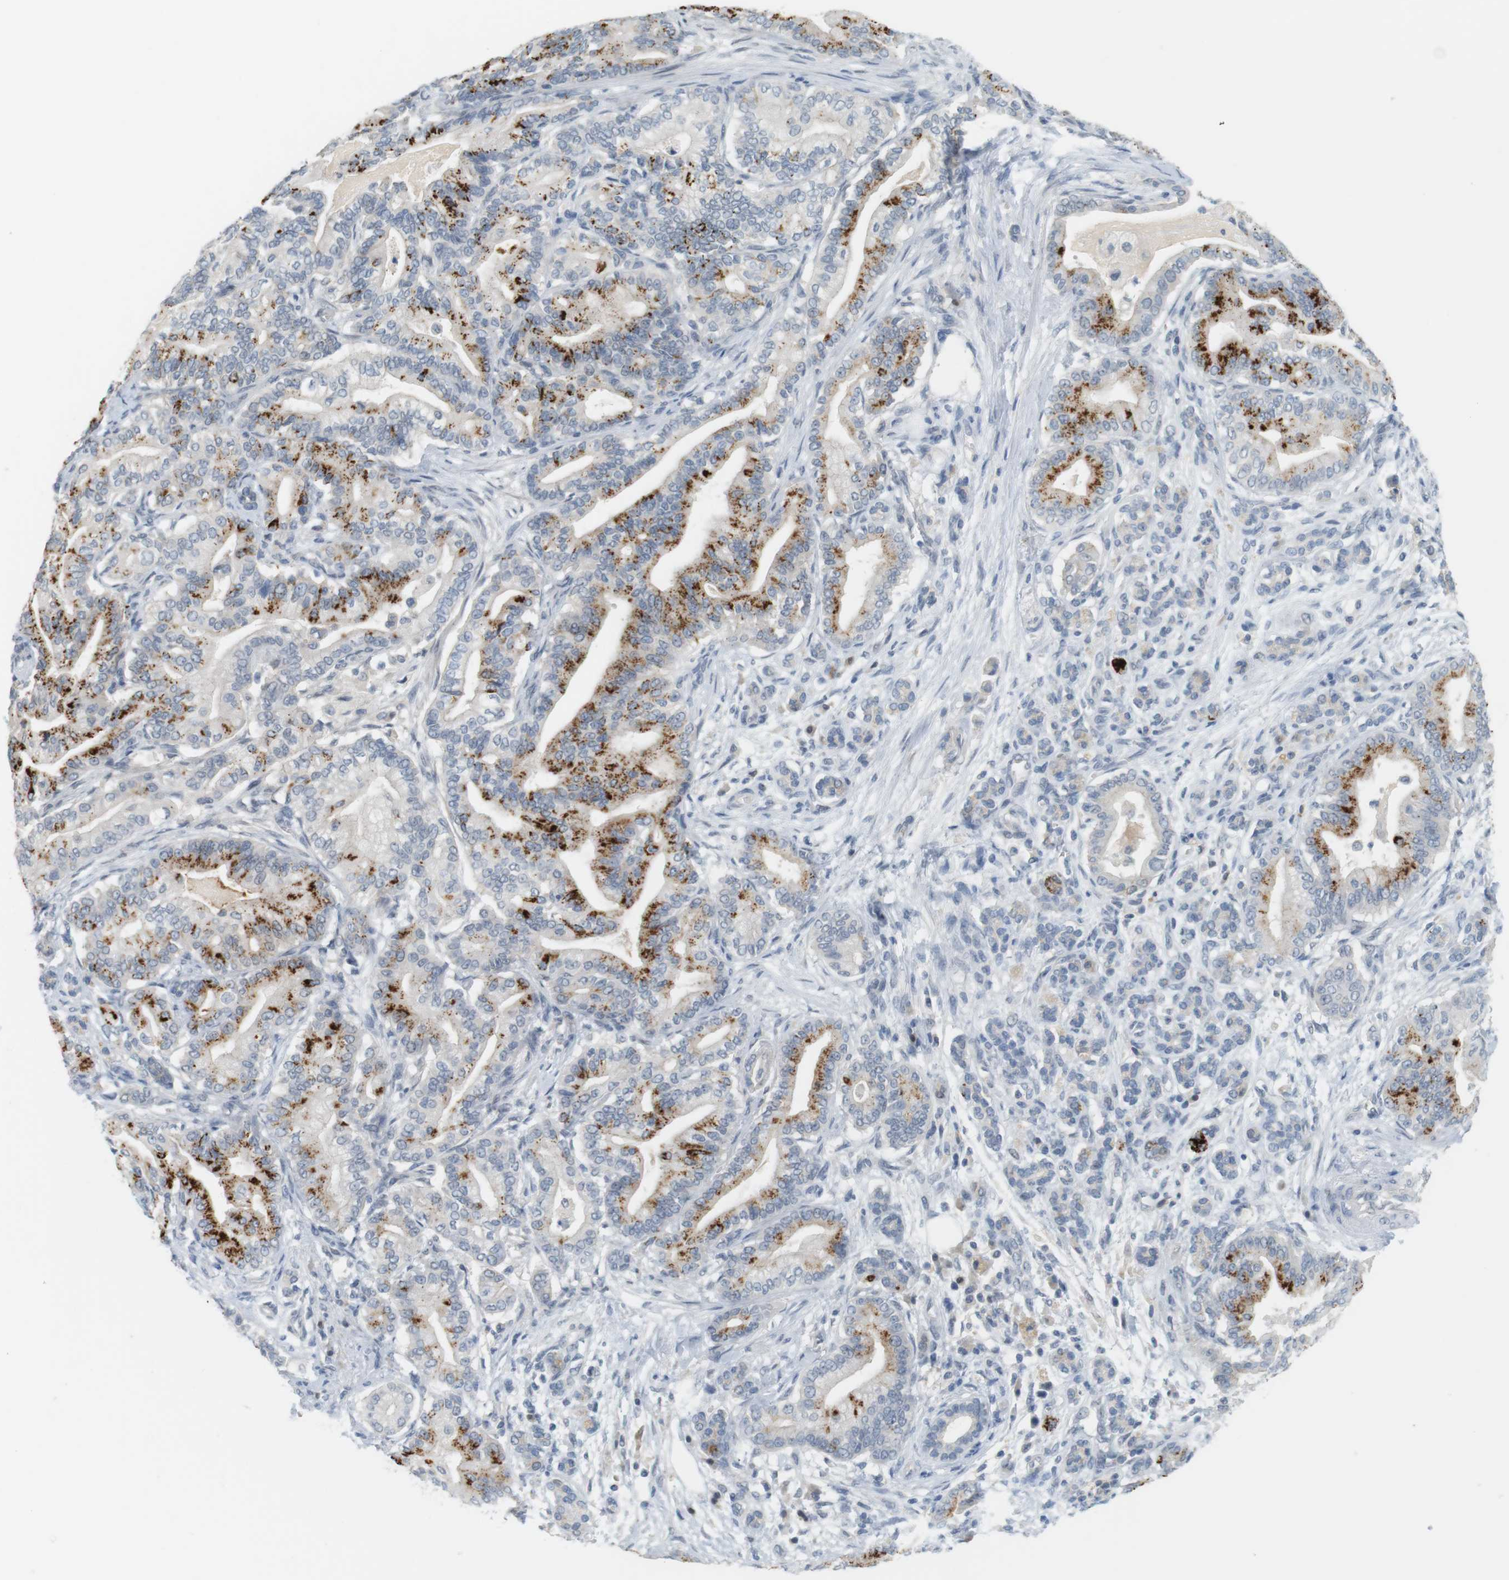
{"staining": {"intensity": "strong", "quantity": "25%-75%", "location": "cytoplasmic/membranous"}, "tissue": "pancreatic cancer", "cell_type": "Tumor cells", "image_type": "cancer", "snomed": [{"axis": "morphology", "description": "Normal tissue, NOS"}, {"axis": "morphology", "description": "Adenocarcinoma, NOS"}, {"axis": "topography", "description": "Pancreas"}], "caption": "Brown immunohistochemical staining in human pancreatic adenocarcinoma reveals strong cytoplasmic/membranous positivity in approximately 25%-75% of tumor cells.", "gene": "CREB3L2", "patient": {"sex": "male", "age": 63}}